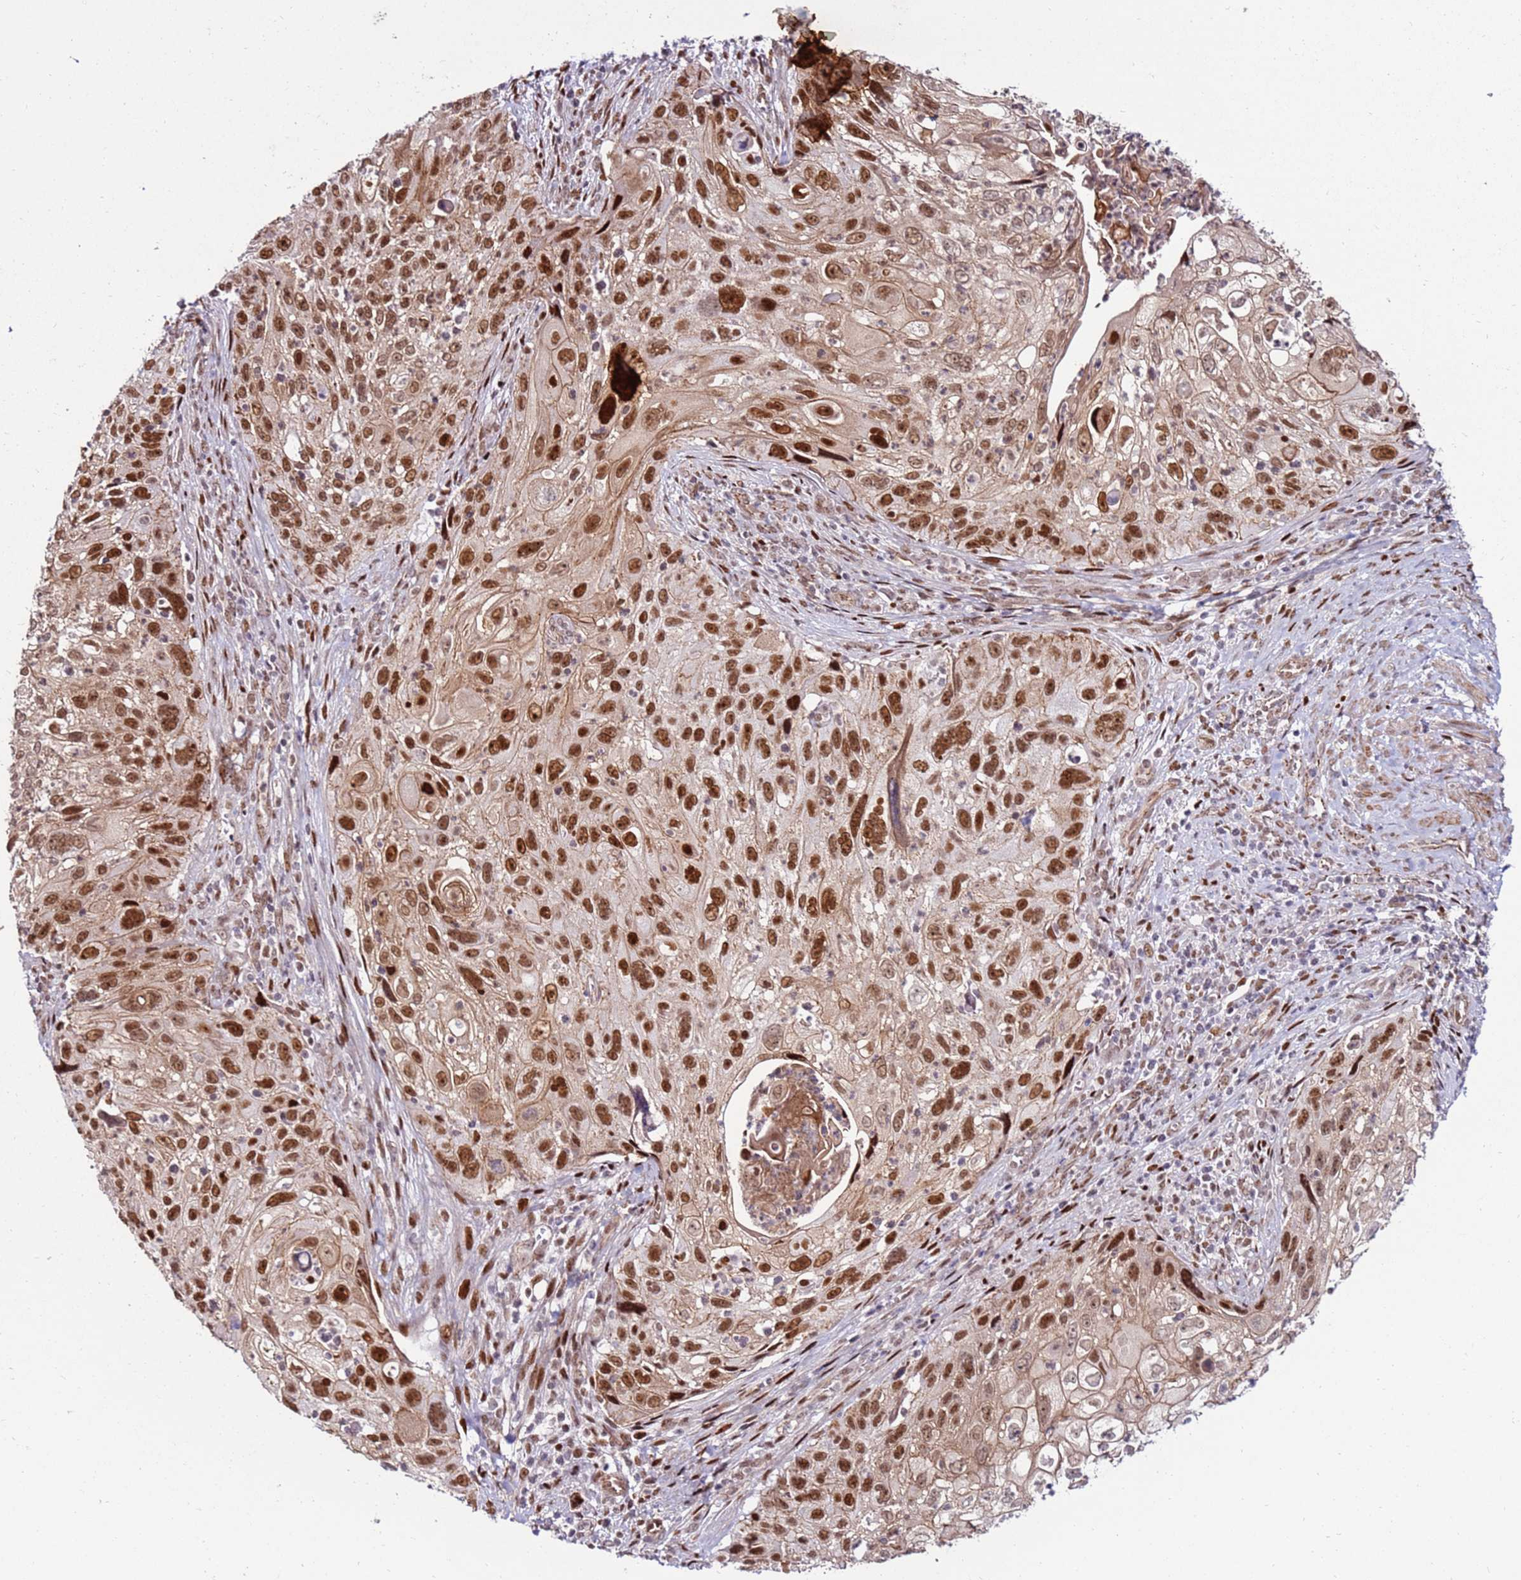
{"staining": {"intensity": "moderate", "quantity": ">75%", "location": "cytoplasmic/membranous,nuclear"}, "tissue": "cervical cancer", "cell_type": "Tumor cells", "image_type": "cancer", "snomed": [{"axis": "morphology", "description": "Squamous cell carcinoma, NOS"}, {"axis": "topography", "description": "Cervix"}], "caption": "A micrograph of cervical cancer stained for a protein displays moderate cytoplasmic/membranous and nuclear brown staining in tumor cells.", "gene": "KPNA4", "patient": {"sex": "female", "age": 70}}